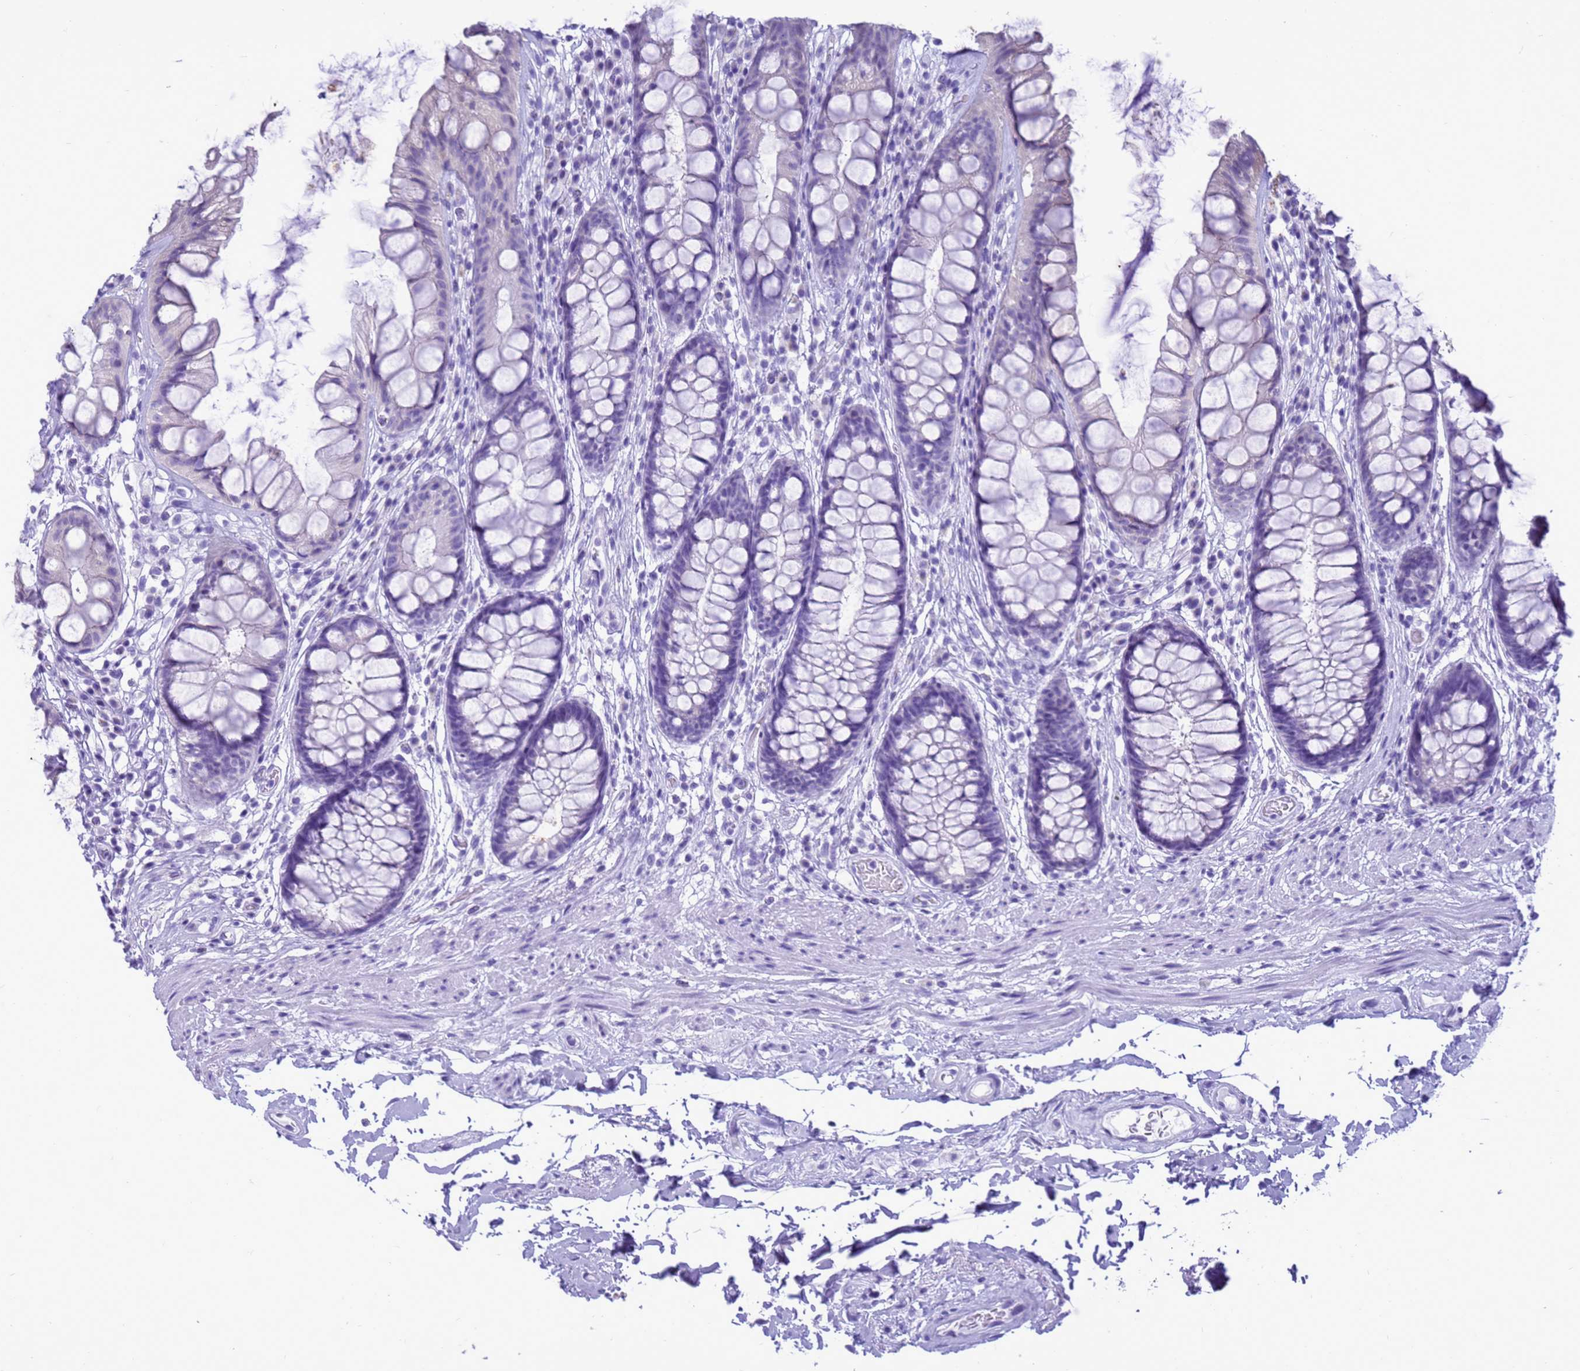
{"staining": {"intensity": "negative", "quantity": "none", "location": "none"}, "tissue": "rectum", "cell_type": "Glandular cells", "image_type": "normal", "snomed": [{"axis": "morphology", "description": "Normal tissue, NOS"}, {"axis": "topography", "description": "Rectum"}], "caption": "Photomicrograph shows no significant protein expression in glandular cells of normal rectum.", "gene": "STATH", "patient": {"sex": "male", "age": 74}}